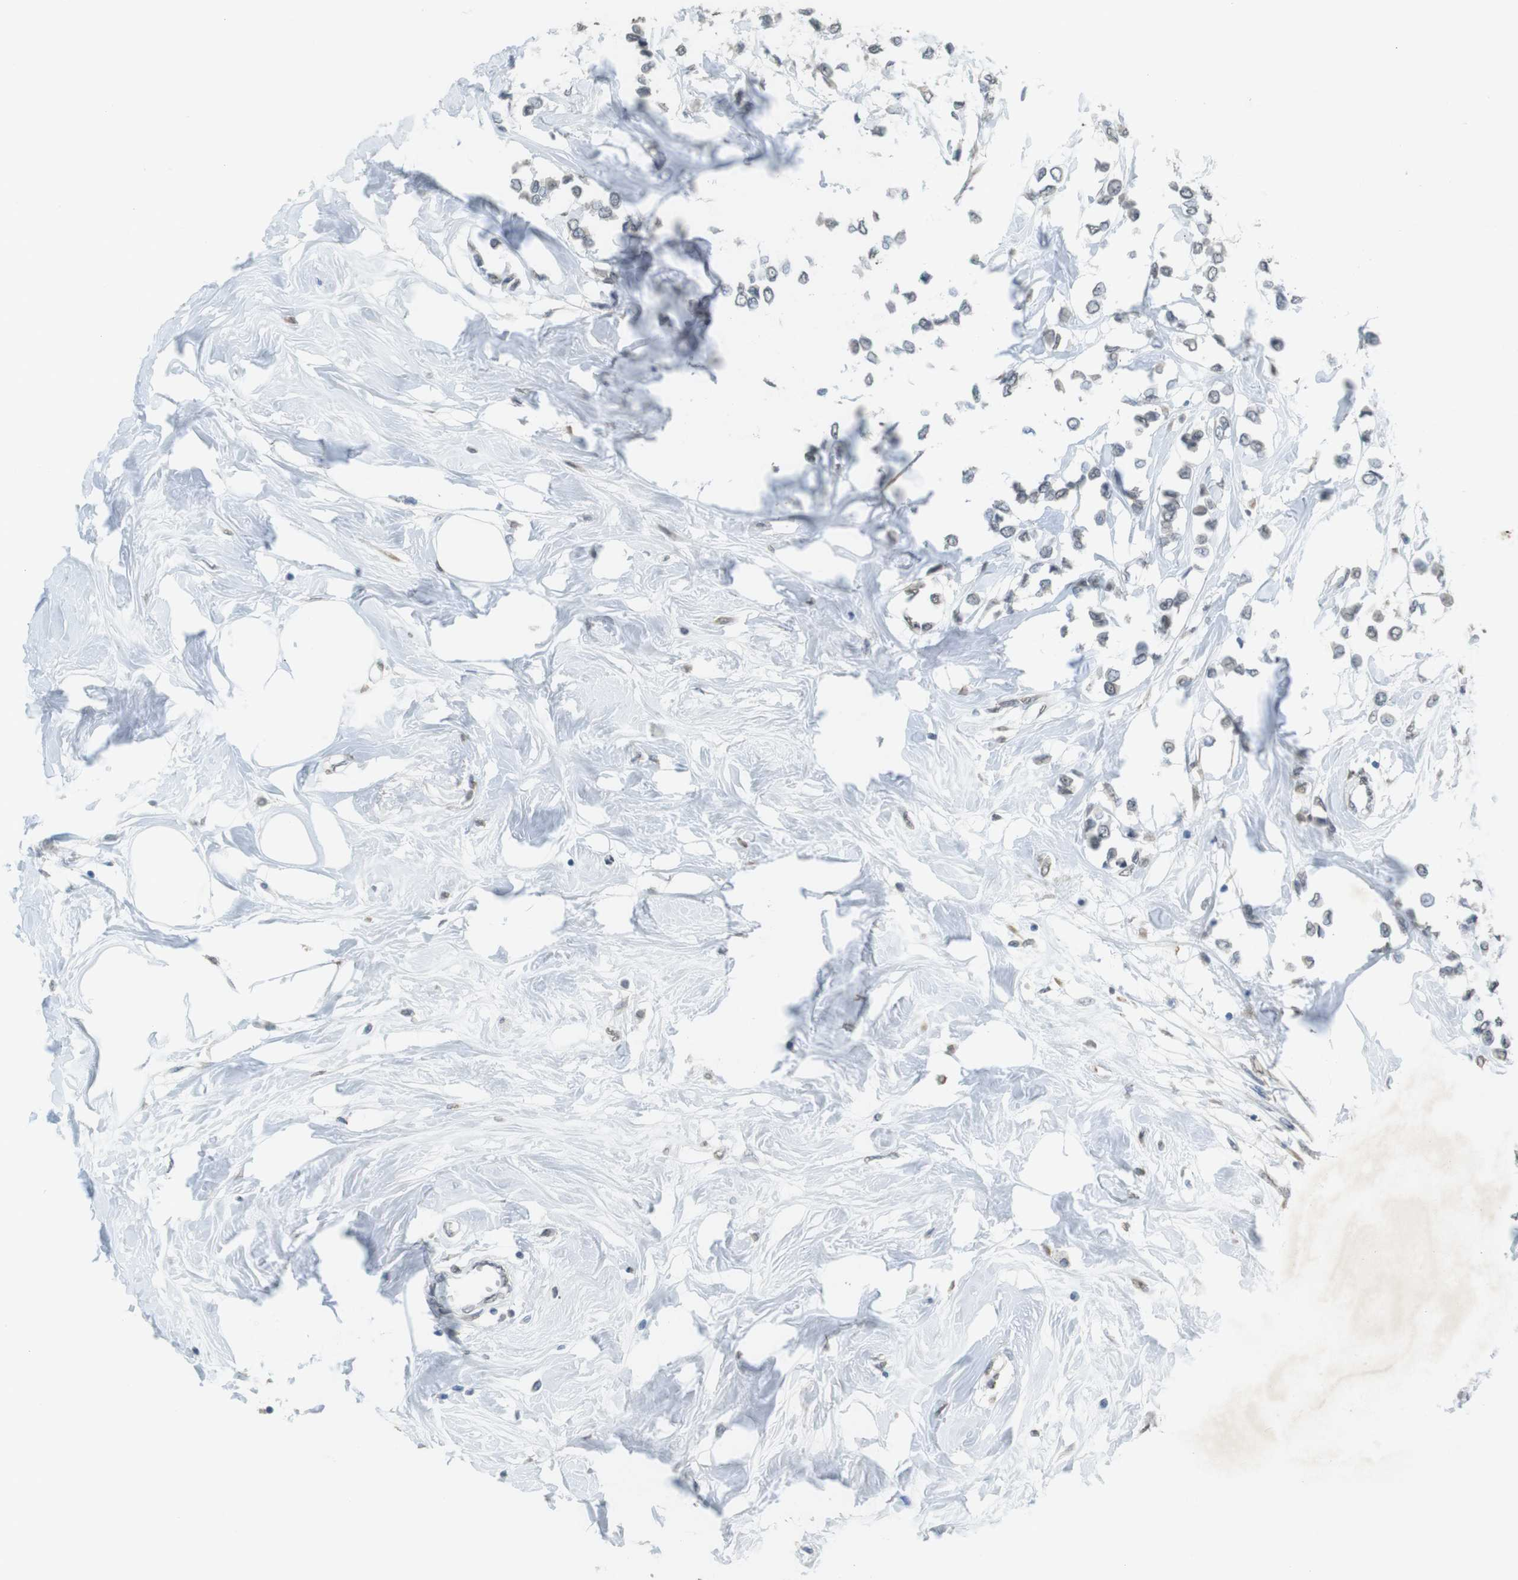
{"staining": {"intensity": "negative", "quantity": "none", "location": "none"}, "tissue": "breast cancer", "cell_type": "Tumor cells", "image_type": "cancer", "snomed": [{"axis": "morphology", "description": "Lobular carcinoma"}, {"axis": "topography", "description": "Breast"}], "caption": "The photomicrograph displays no staining of tumor cells in breast cancer. (DAB (3,3'-diaminobenzidine) IHC, high magnification).", "gene": "FZD10", "patient": {"sex": "female", "age": 51}}